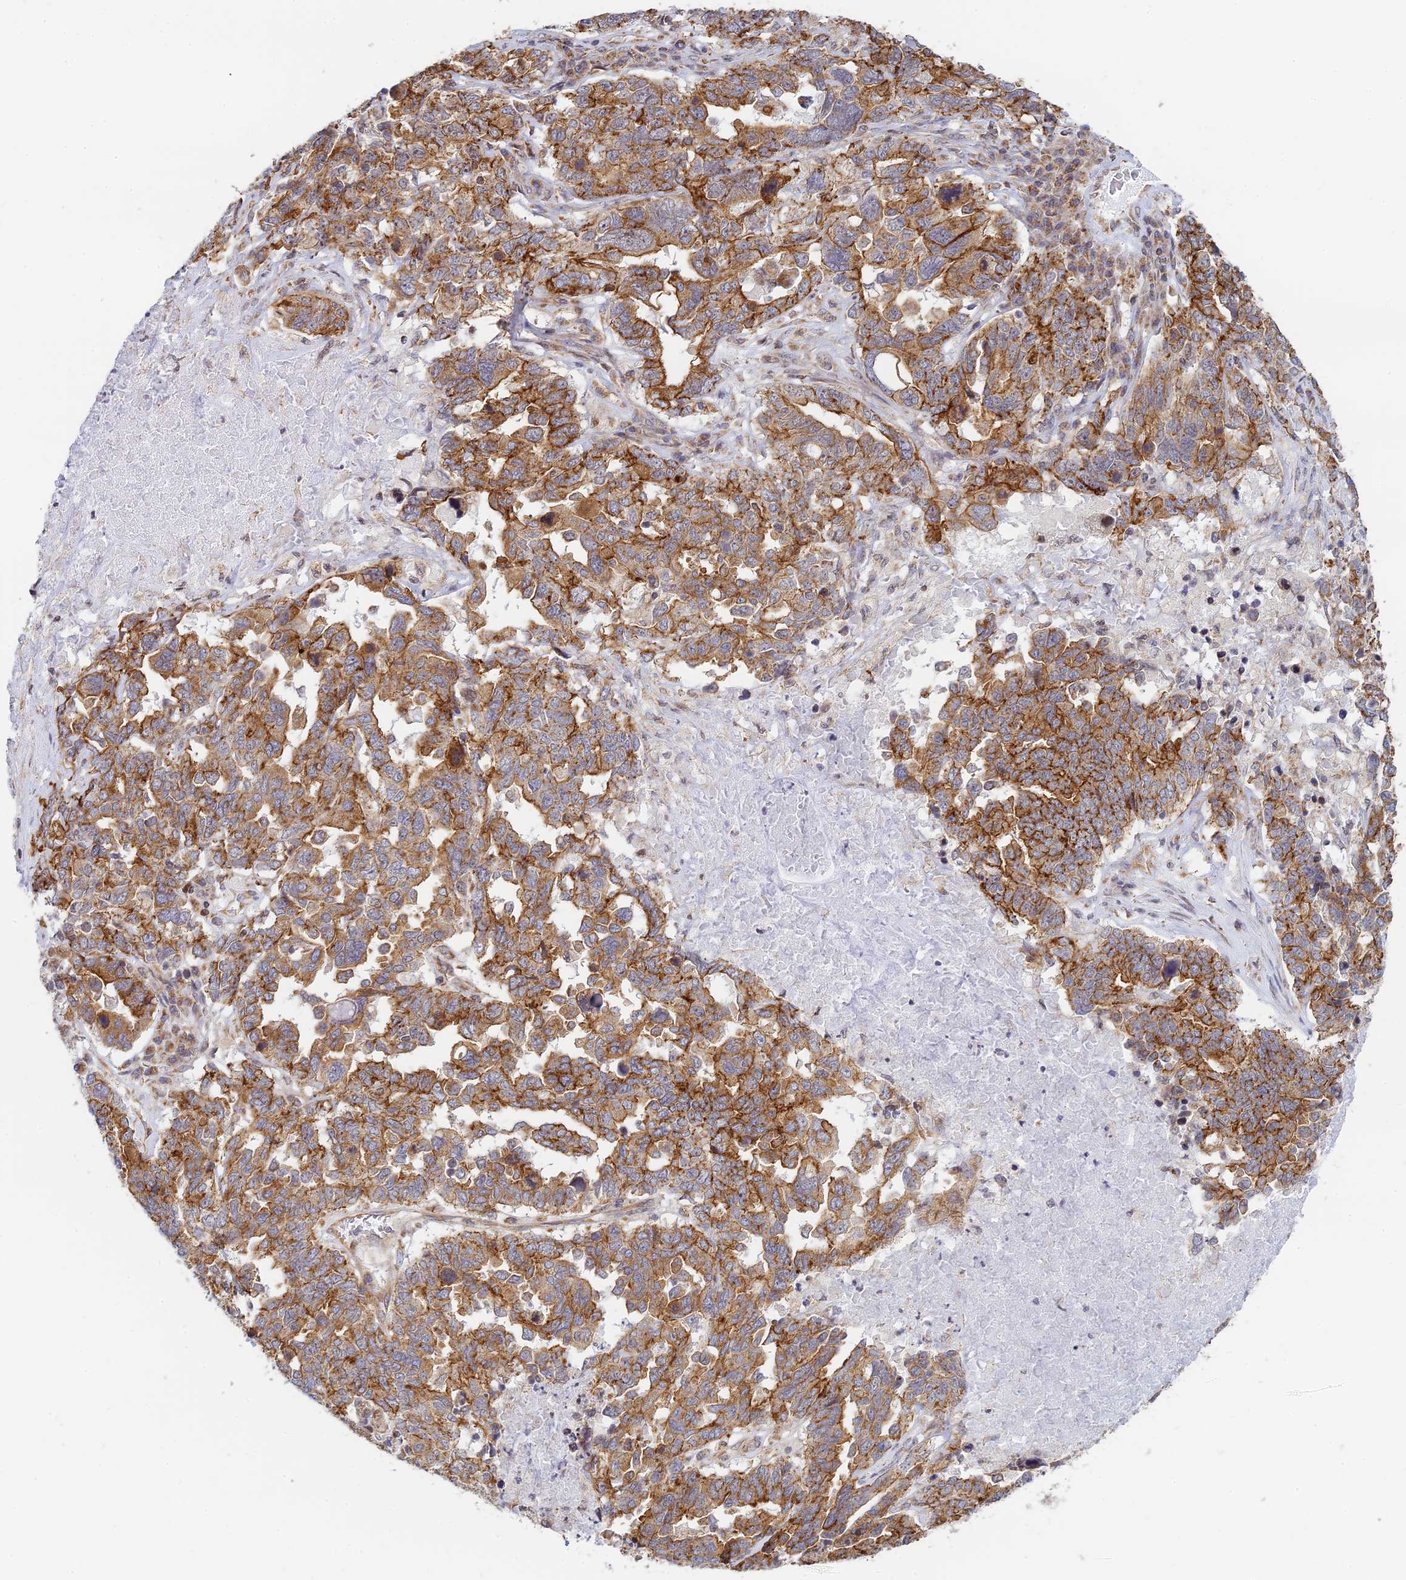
{"staining": {"intensity": "strong", "quantity": ">75%", "location": "cytoplasmic/membranous"}, "tissue": "ovarian cancer", "cell_type": "Tumor cells", "image_type": "cancer", "snomed": [{"axis": "morphology", "description": "Carcinoma, endometroid"}, {"axis": "topography", "description": "Ovary"}], "caption": "Protein staining of ovarian cancer (endometroid carcinoma) tissue exhibits strong cytoplasmic/membranous staining in about >75% of tumor cells.", "gene": "HOOK2", "patient": {"sex": "female", "age": 62}}